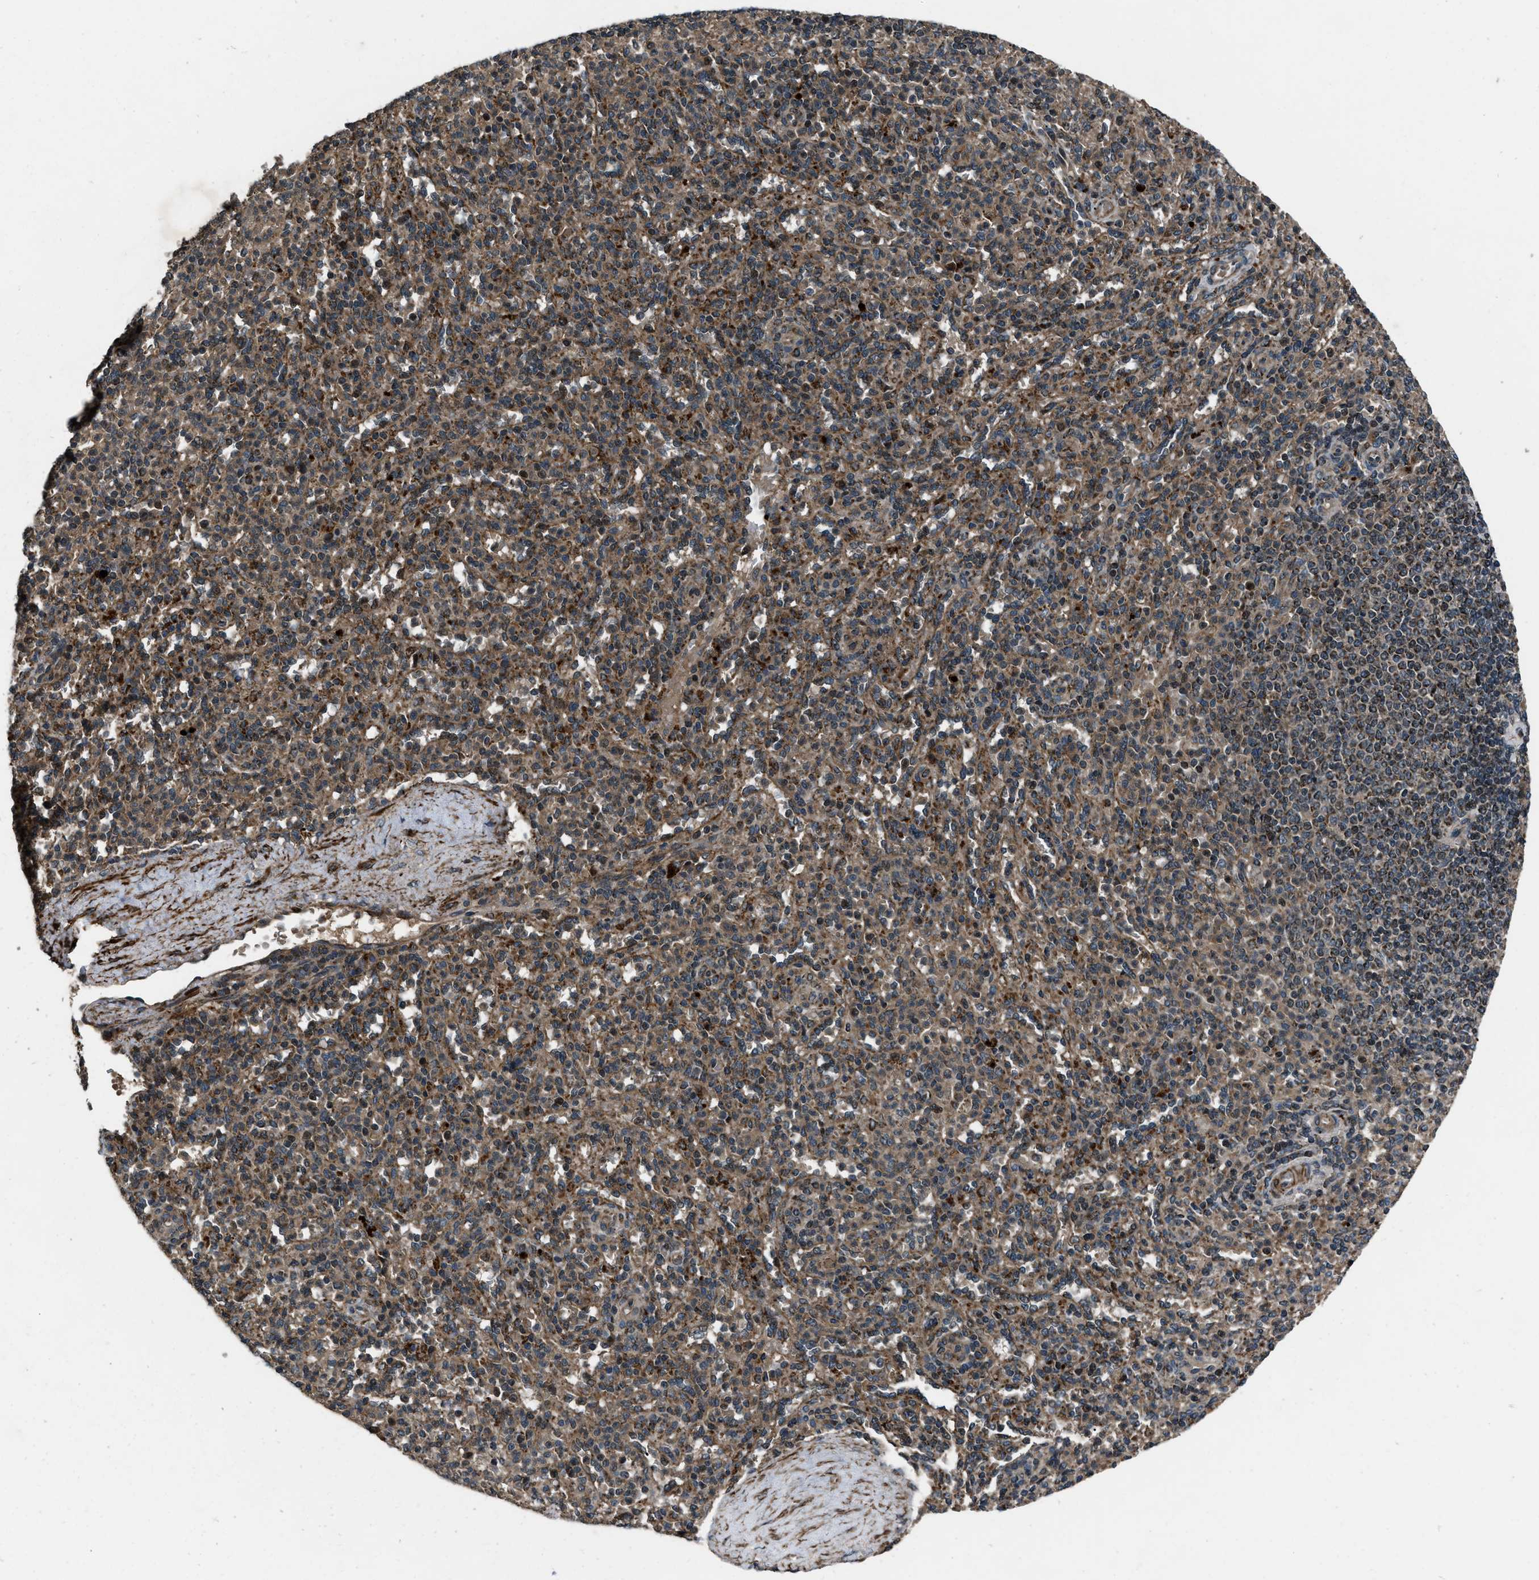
{"staining": {"intensity": "moderate", "quantity": ">75%", "location": "cytoplasmic/membranous"}, "tissue": "spleen", "cell_type": "Cells in red pulp", "image_type": "normal", "snomed": [{"axis": "morphology", "description": "Normal tissue, NOS"}, {"axis": "topography", "description": "Spleen"}], "caption": "Moderate cytoplasmic/membranous protein staining is identified in approximately >75% of cells in red pulp in spleen. (DAB = brown stain, brightfield microscopy at high magnification).", "gene": "IRAK4", "patient": {"sex": "male", "age": 36}}